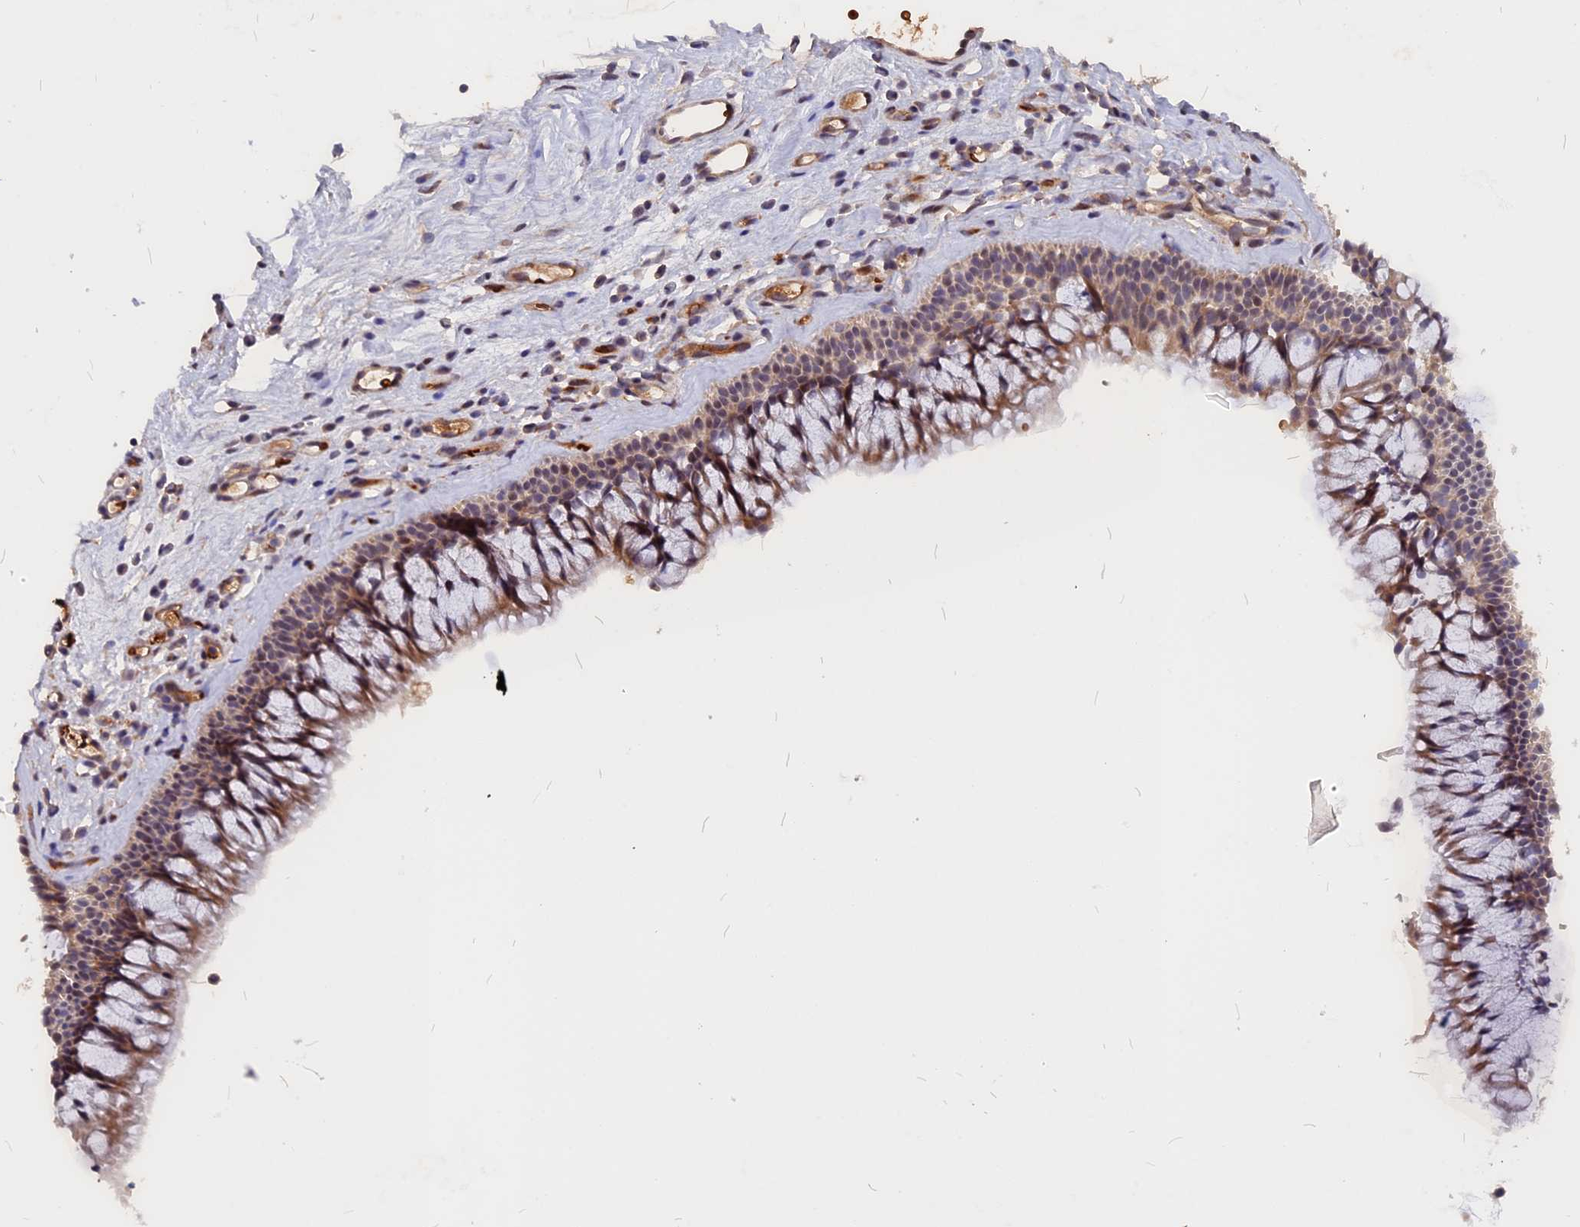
{"staining": {"intensity": "moderate", "quantity": "25%-75%", "location": "cytoplasmic/membranous"}, "tissue": "nasopharynx", "cell_type": "Respiratory epithelial cells", "image_type": "normal", "snomed": [{"axis": "morphology", "description": "Normal tissue, NOS"}, {"axis": "morphology", "description": "Inflammation, NOS"}, {"axis": "morphology", "description": "Malignant melanoma, Metastatic site"}, {"axis": "topography", "description": "Nasopharynx"}], "caption": "Protein staining by immunohistochemistry (IHC) reveals moderate cytoplasmic/membranous staining in about 25%-75% of respiratory epithelial cells in unremarkable nasopharynx. The staining was performed using DAB (3,3'-diaminobenzidine) to visualize the protein expression in brown, while the nuclei were stained in blue with hematoxylin (Magnification: 20x).", "gene": "ZC3H10", "patient": {"sex": "male", "age": 70}}